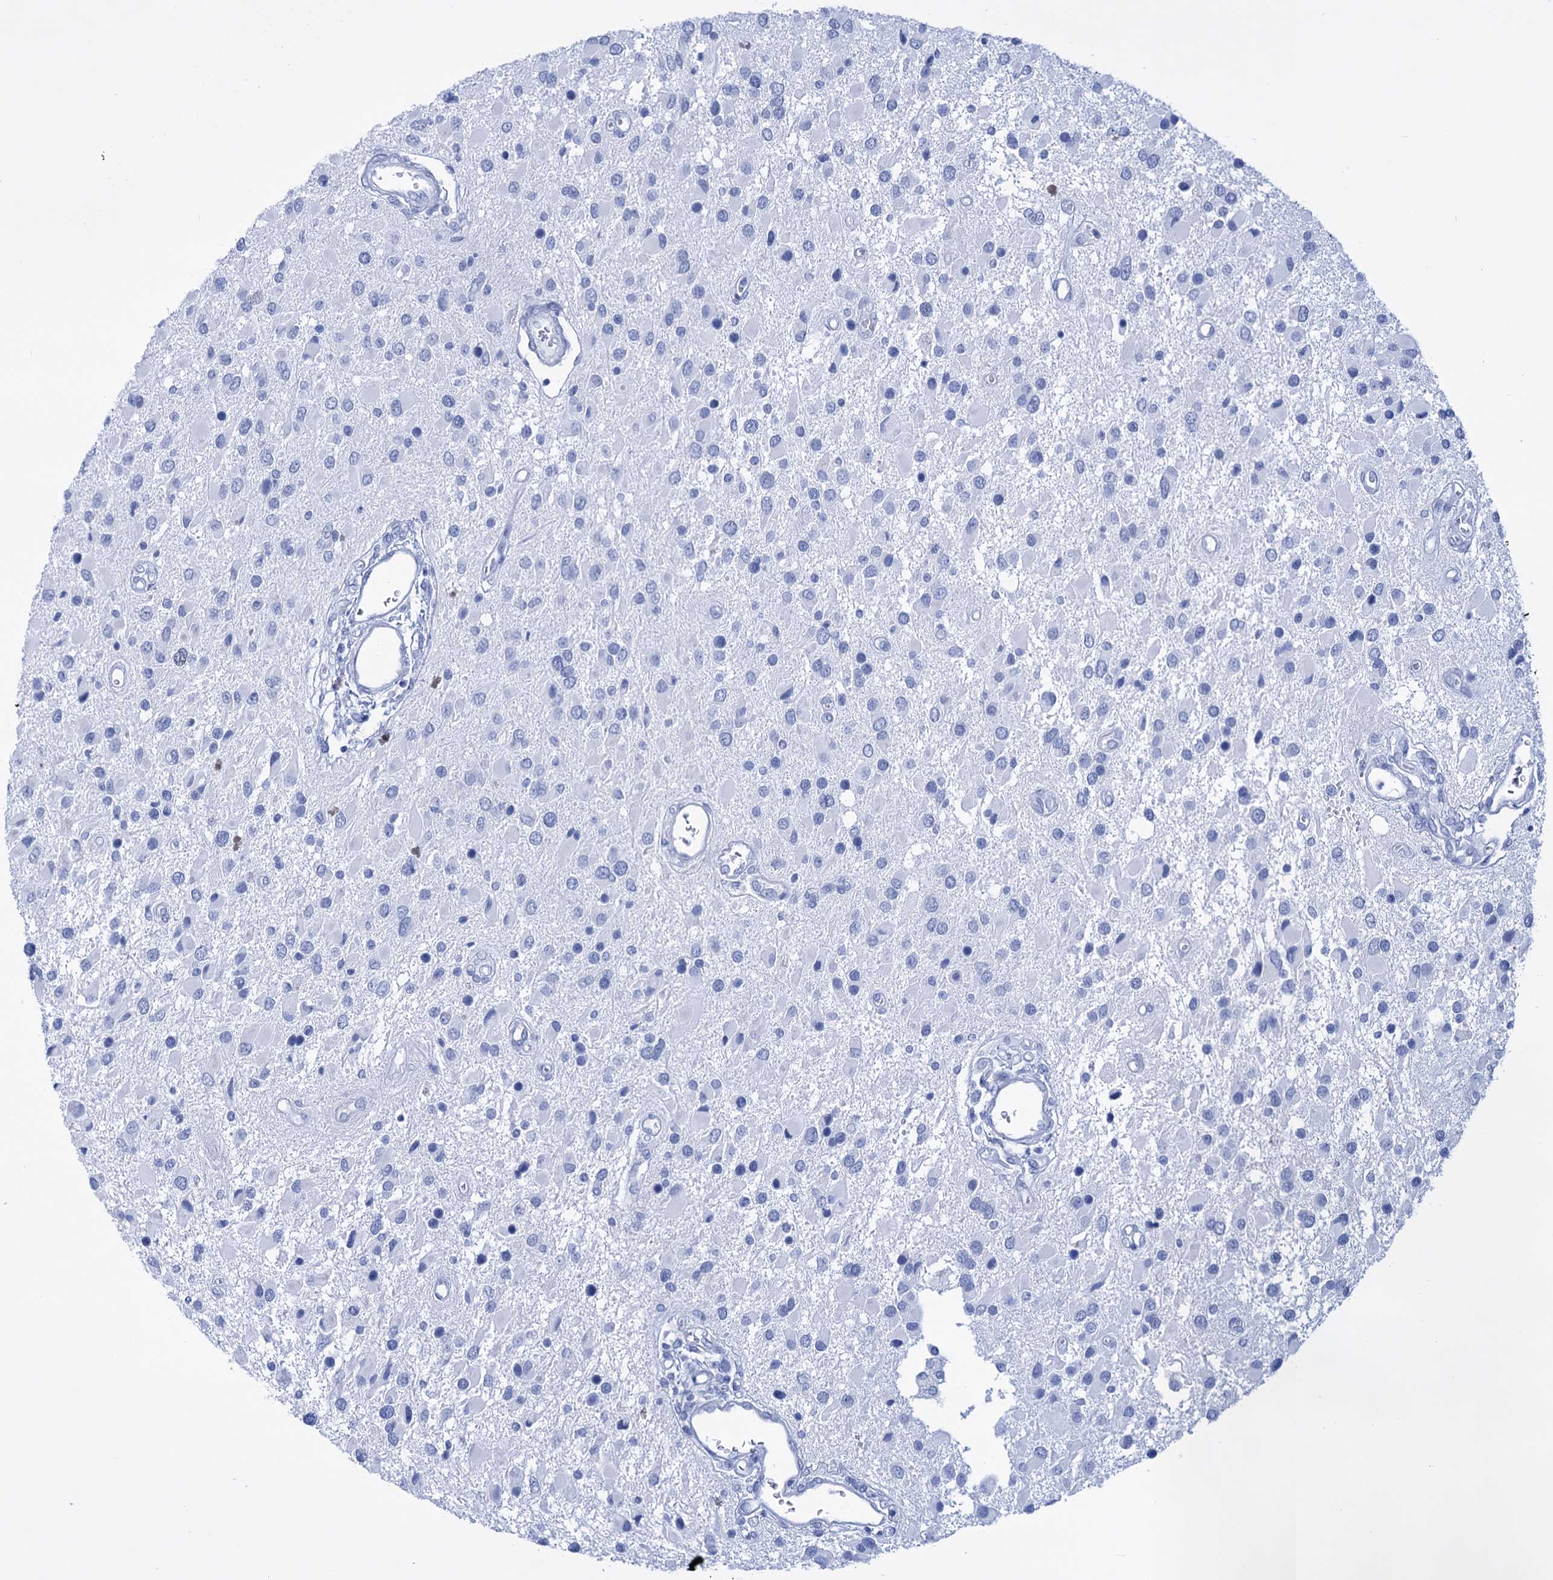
{"staining": {"intensity": "negative", "quantity": "none", "location": "none"}, "tissue": "glioma", "cell_type": "Tumor cells", "image_type": "cancer", "snomed": [{"axis": "morphology", "description": "Glioma, malignant, High grade"}, {"axis": "topography", "description": "Brain"}], "caption": "Tumor cells are negative for protein expression in human malignant high-grade glioma. (DAB (3,3'-diaminobenzidine) immunohistochemistry (IHC), high magnification).", "gene": "FBXW12", "patient": {"sex": "male", "age": 53}}